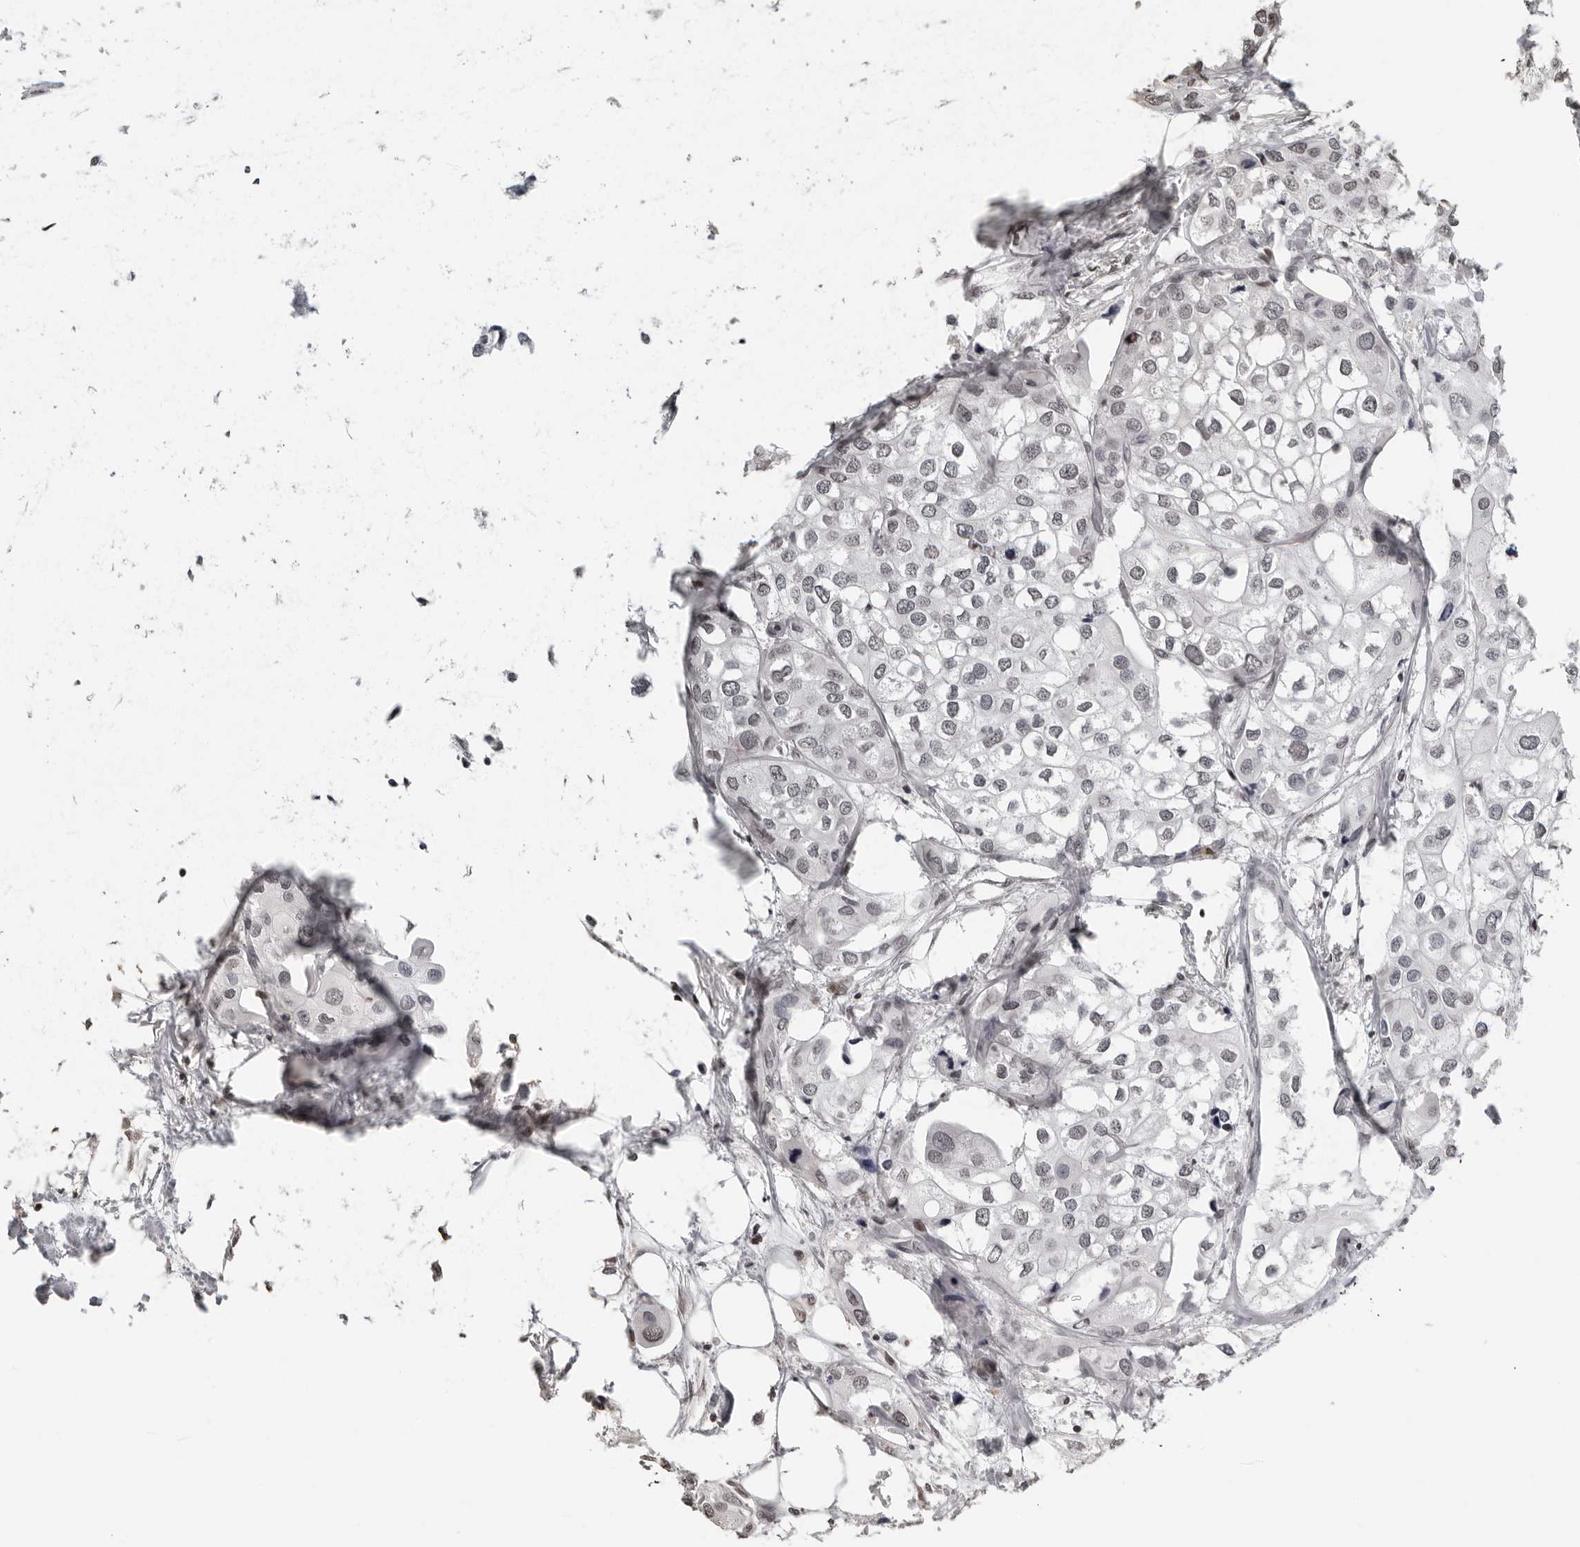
{"staining": {"intensity": "weak", "quantity": "<25%", "location": "nuclear"}, "tissue": "urothelial cancer", "cell_type": "Tumor cells", "image_type": "cancer", "snomed": [{"axis": "morphology", "description": "Urothelial carcinoma, High grade"}, {"axis": "topography", "description": "Urinary bladder"}], "caption": "High-grade urothelial carcinoma stained for a protein using IHC demonstrates no positivity tumor cells.", "gene": "ORC1", "patient": {"sex": "male", "age": 64}}